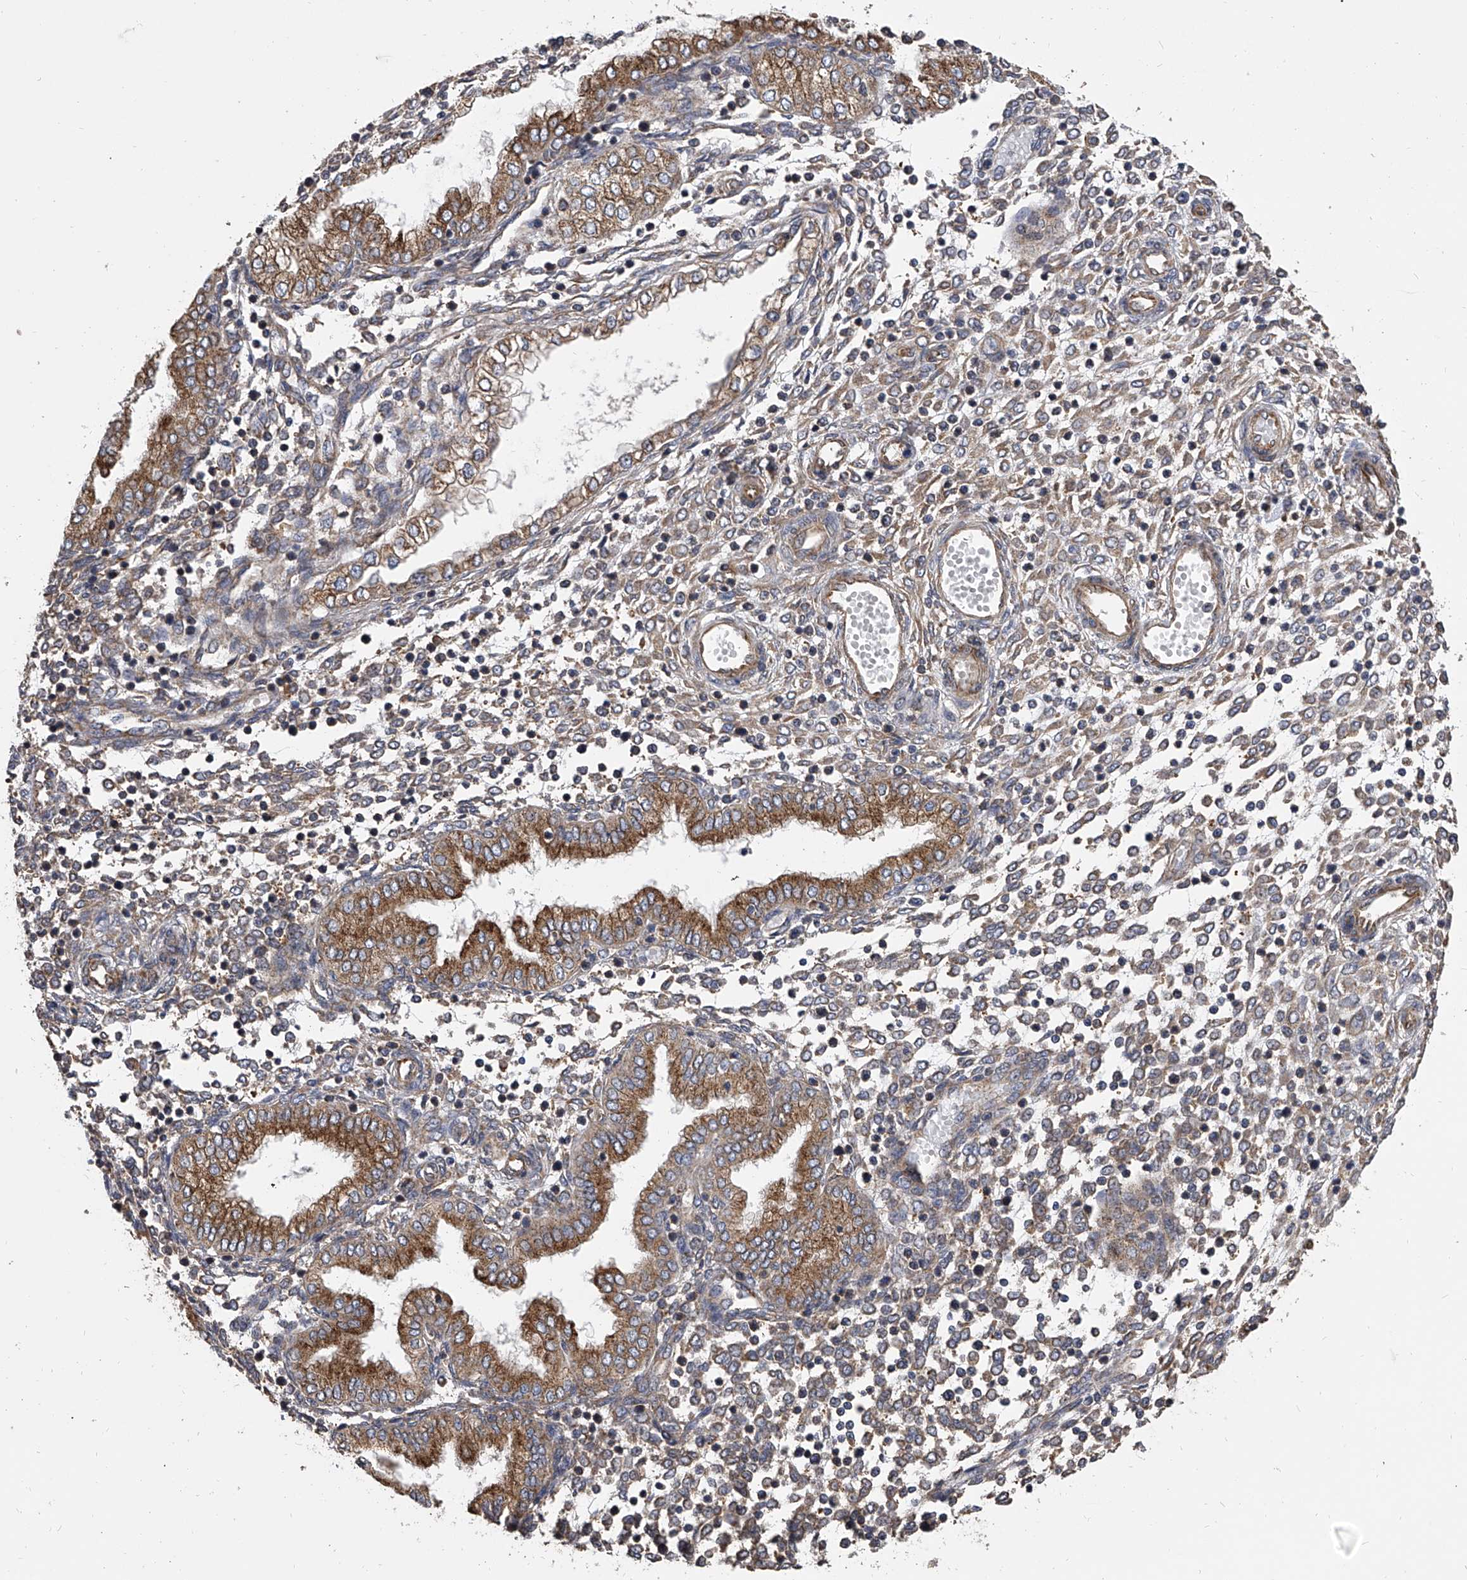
{"staining": {"intensity": "negative", "quantity": "none", "location": "none"}, "tissue": "endometrium", "cell_type": "Cells in endometrial stroma", "image_type": "normal", "snomed": [{"axis": "morphology", "description": "Normal tissue, NOS"}, {"axis": "topography", "description": "Endometrium"}], "caption": "Immunohistochemistry micrograph of normal endometrium stained for a protein (brown), which shows no expression in cells in endometrial stroma.", "gene": "EXOC4", "patient": {"sex": "female", "age": 53}}